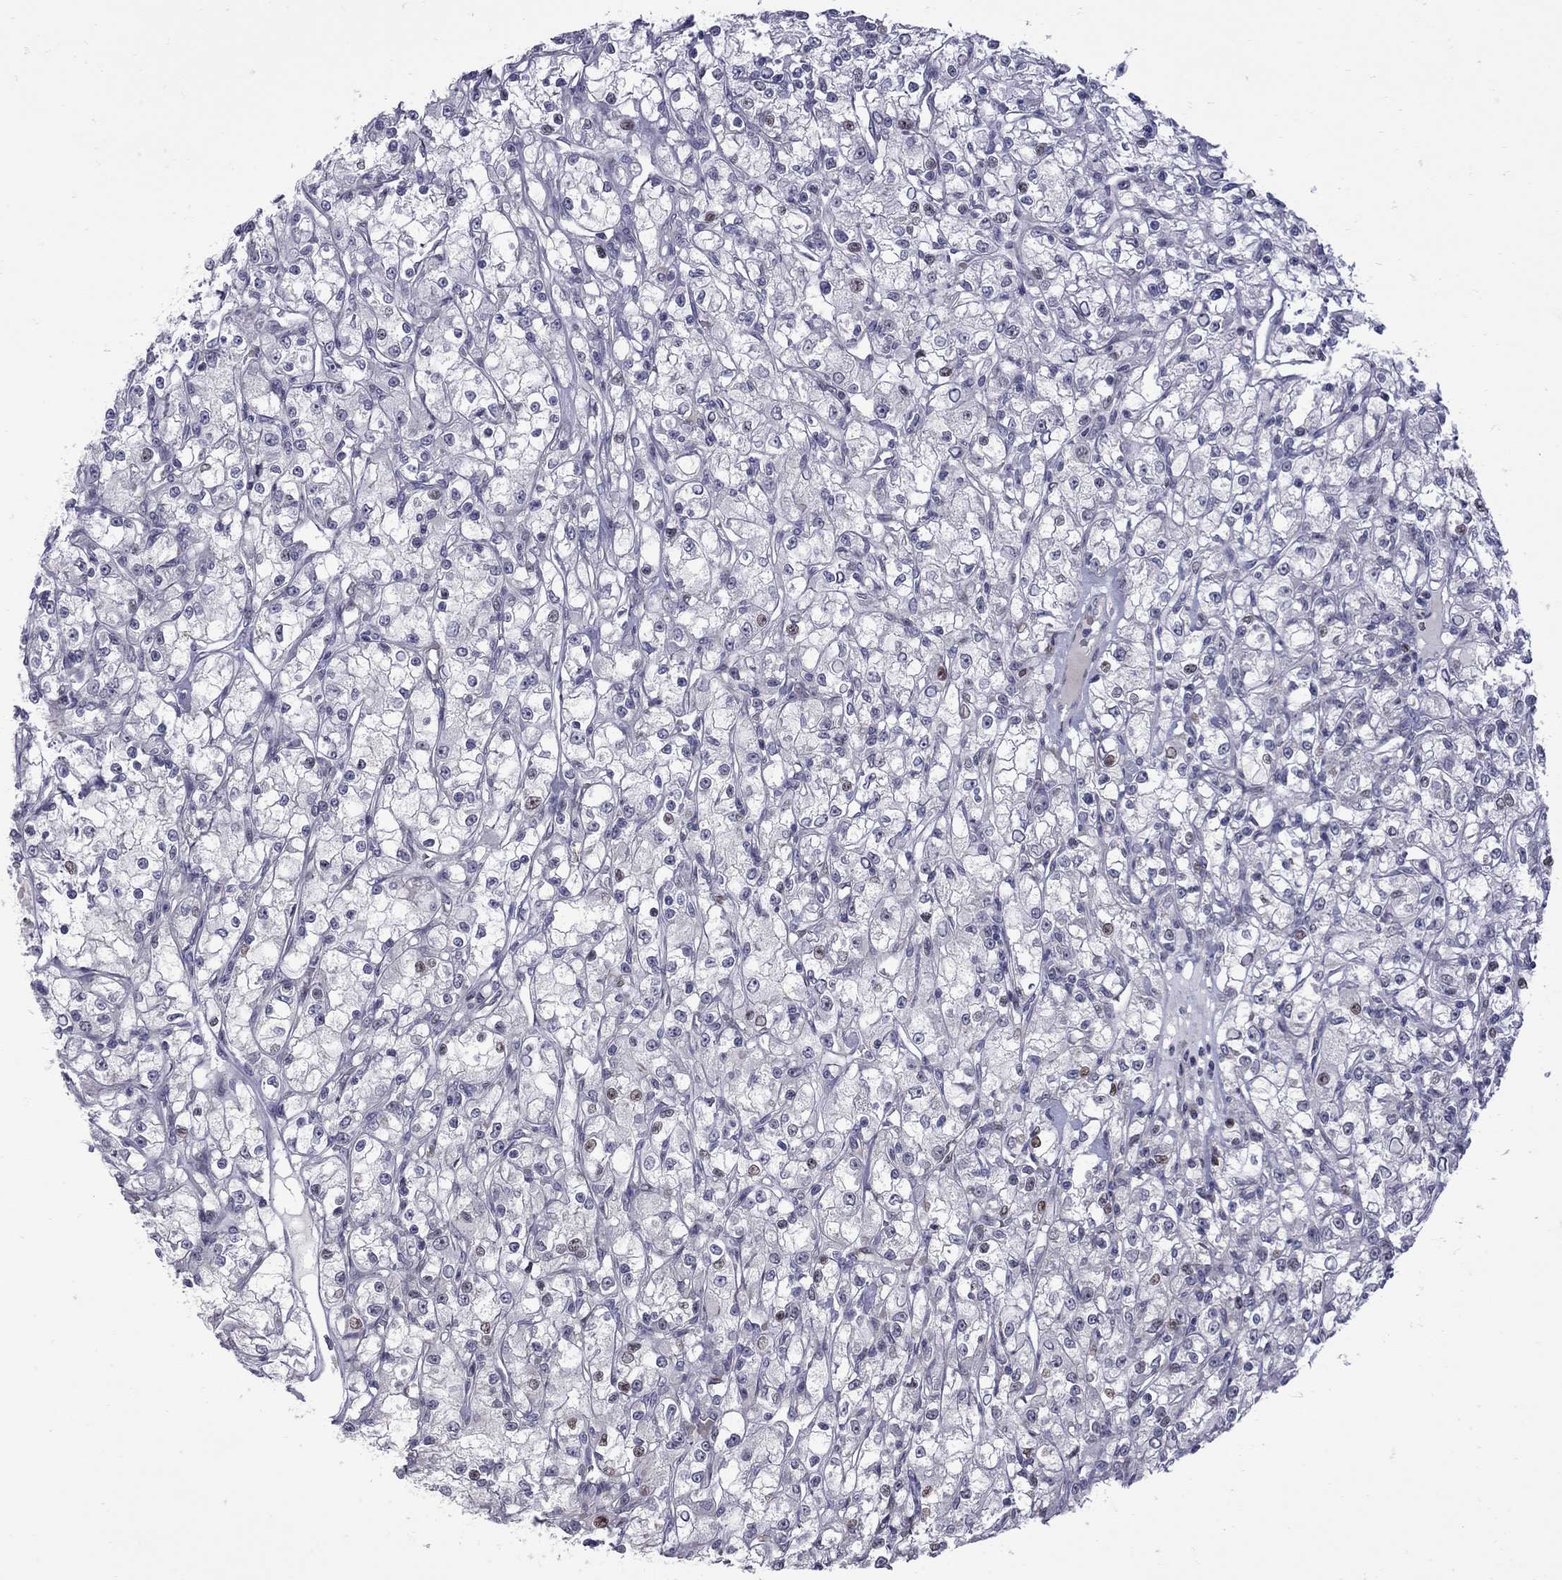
{"staining": {"intensity": "negative", "quantity": "none", "location": "none"}, "tissue": "renal cancer", "cell_type": "Tumor cells", "image_type": "cancer", "snomed": [{"axis": "morphology", "description": "Adenocarcinoma, NOS"}, {"axis": "topography", "description": "Kidney"}], "caption": "A high-resolution image shows immunohistochemistry (IHC) staining of adenocarcinoma (renal), which demonstrates no significant staining in tumor cells.", "gene": "NRARP", "patient": {"sex": "female", "age": 59}}